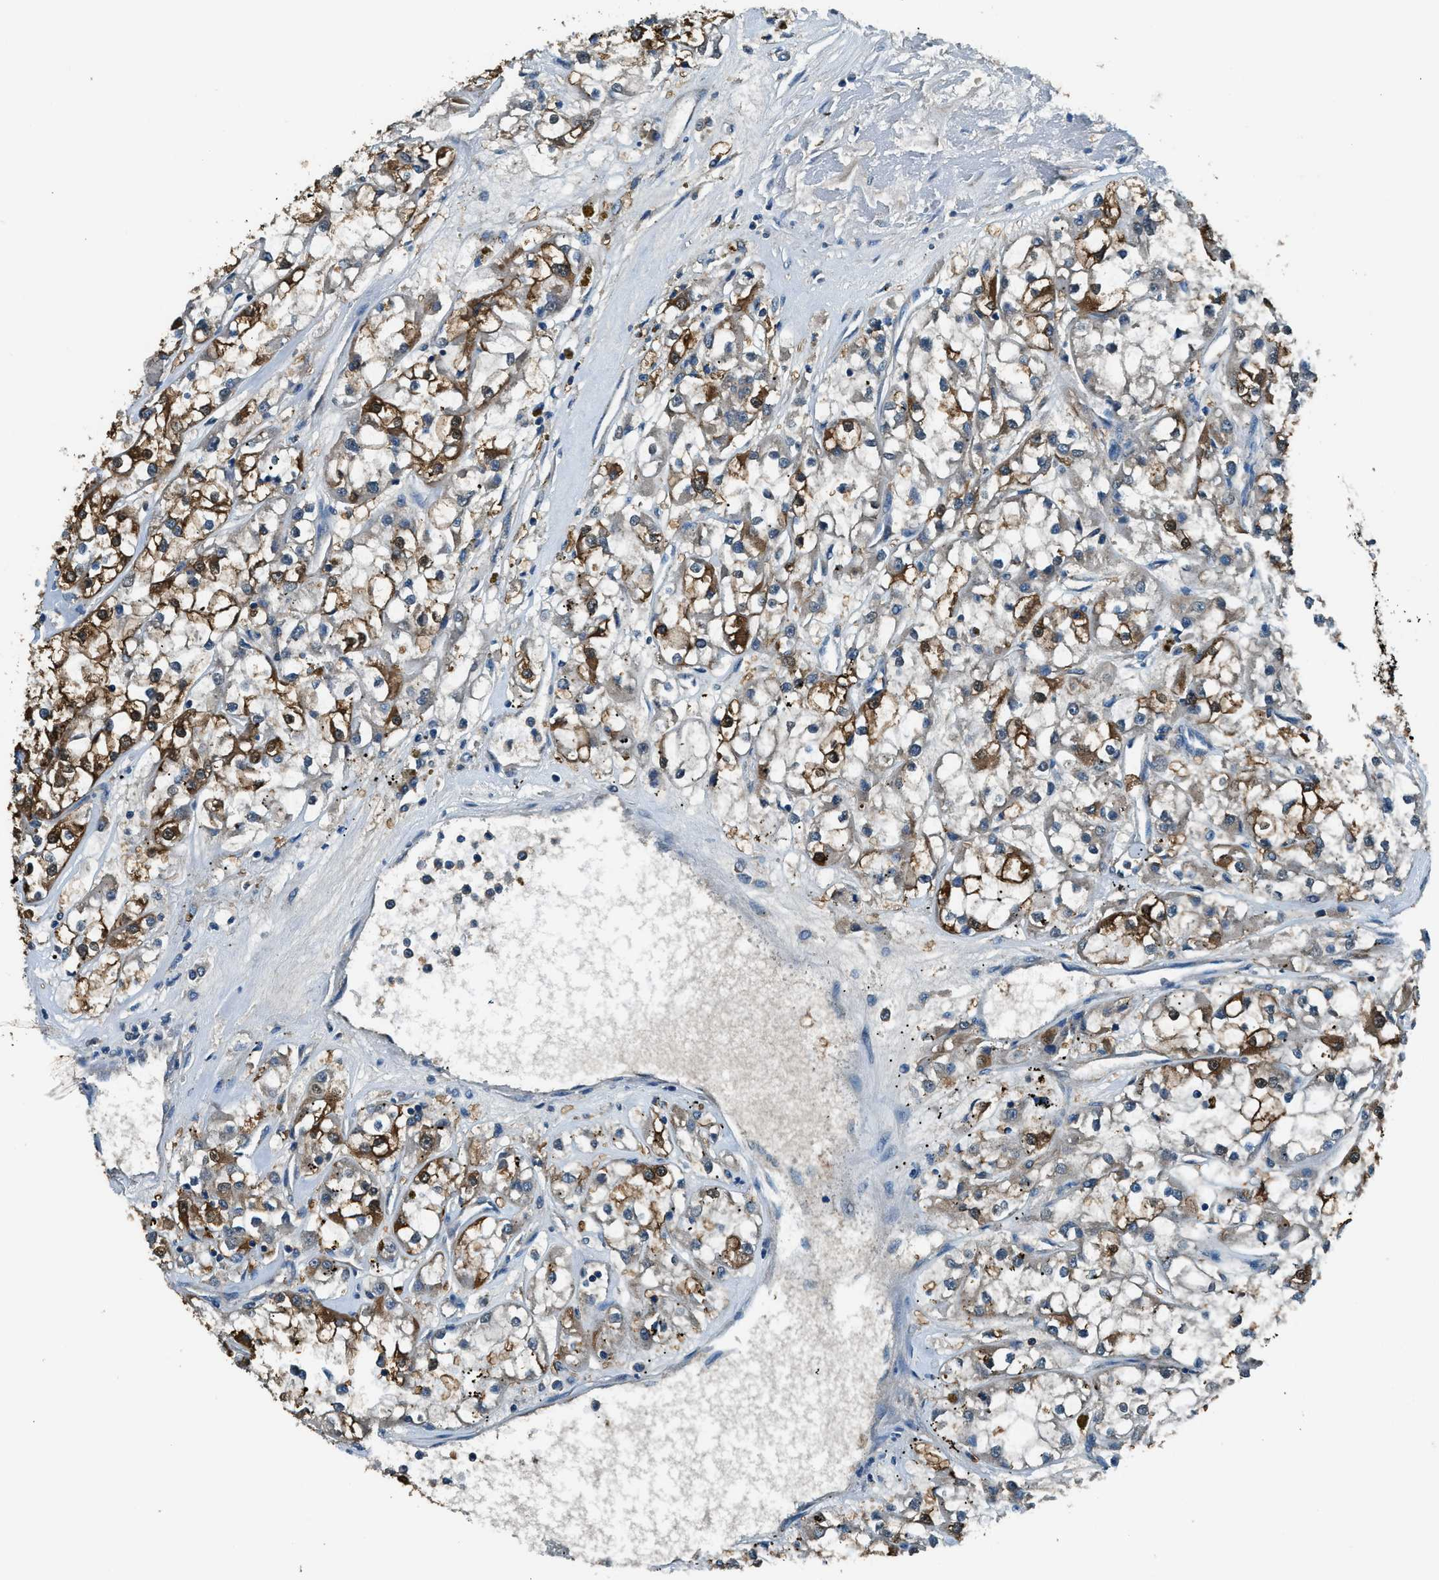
{"staining": {"intensity": "strong", "quantity": ">75%", "location": "cytoplasmic/membranous"}, "tissue": "renal cancer", "cell_type": "Tumor cells", "image_type": "cancer", "snomed": [{"axis": "morphology", "description": "Adenocarcinoma, NOS"}, {"axis": "topography", "description": "Kidney"}], "caption": "Renal adenocarcinoma stained with immunohistochemistry exhibits strong cytoplasmic/membranous staining in about >75% of tumor cells. The protein is stained brown, and the nuclei are stained in blue (DAB (3,3'-diaminobenzidine) IHC with brightfield microscopy, high magnification).", "gene": "ARFGAP2", "patient": {"sex": "female", "age": 52}}